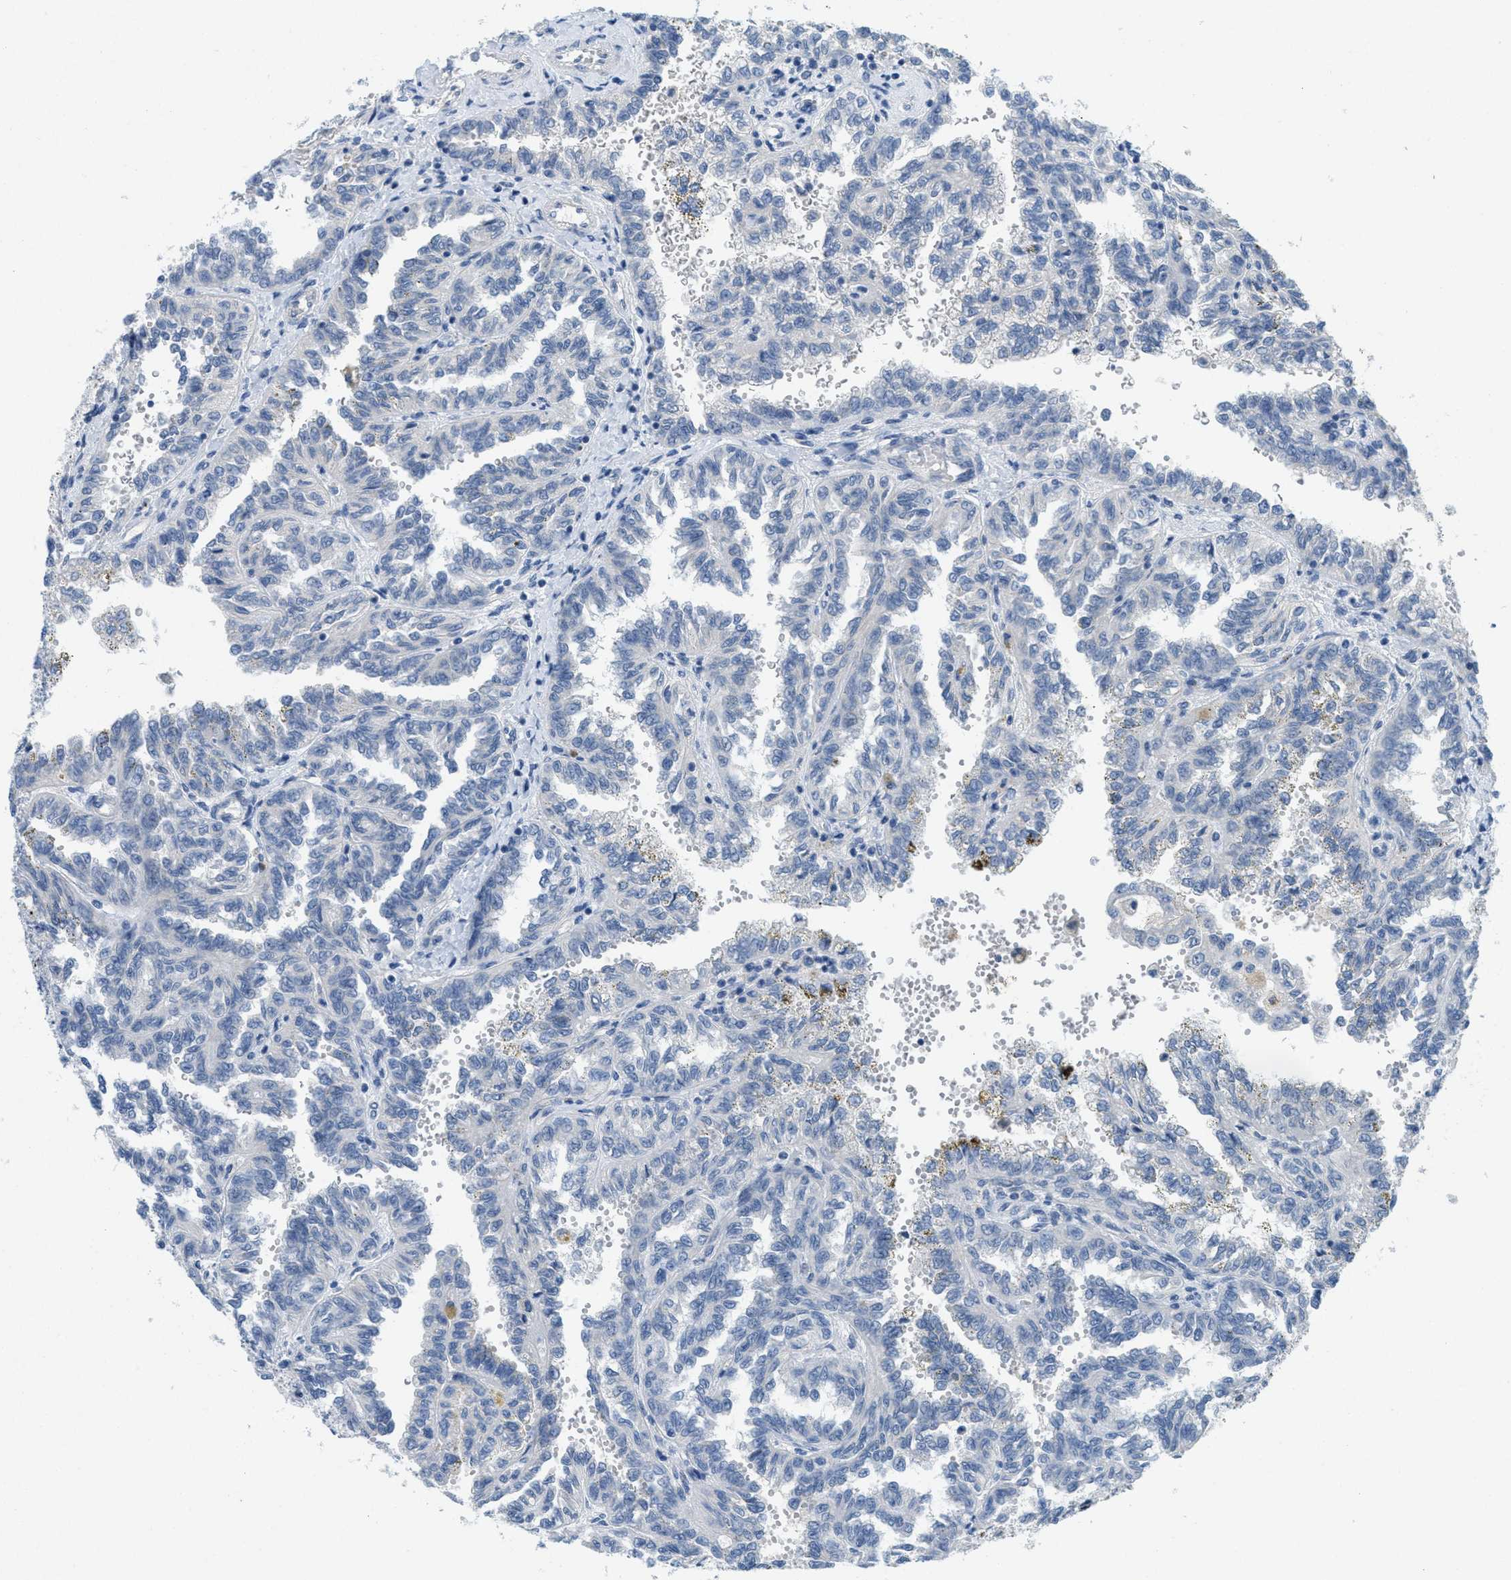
{"staining": {"intensity": "negative", "quantity": "none", "location": "none"}, "tissue": "renal cancer", "cell_type": "Tumor cells", "image_type": "cancer", "snomed": [{"axis": "morphology", "description": "Inflammation, NOS"}, {"axis": "morphology", "description": "Adenocarcinoma, NOS"}, {"axis": "topography", "description": "Kidney"}], "caption": "High power microscopy micrograph of an IHC histopathology image of renal cancer, revealing no significant expression in tumor cells. (Stains: DAB immunohistochemistry with hematoxylin counter stain, Microscopy: brightfield microscopy at high magnification).", "gene": "ZFYVE9", "patient": {"sex": "male", "age": 68}}